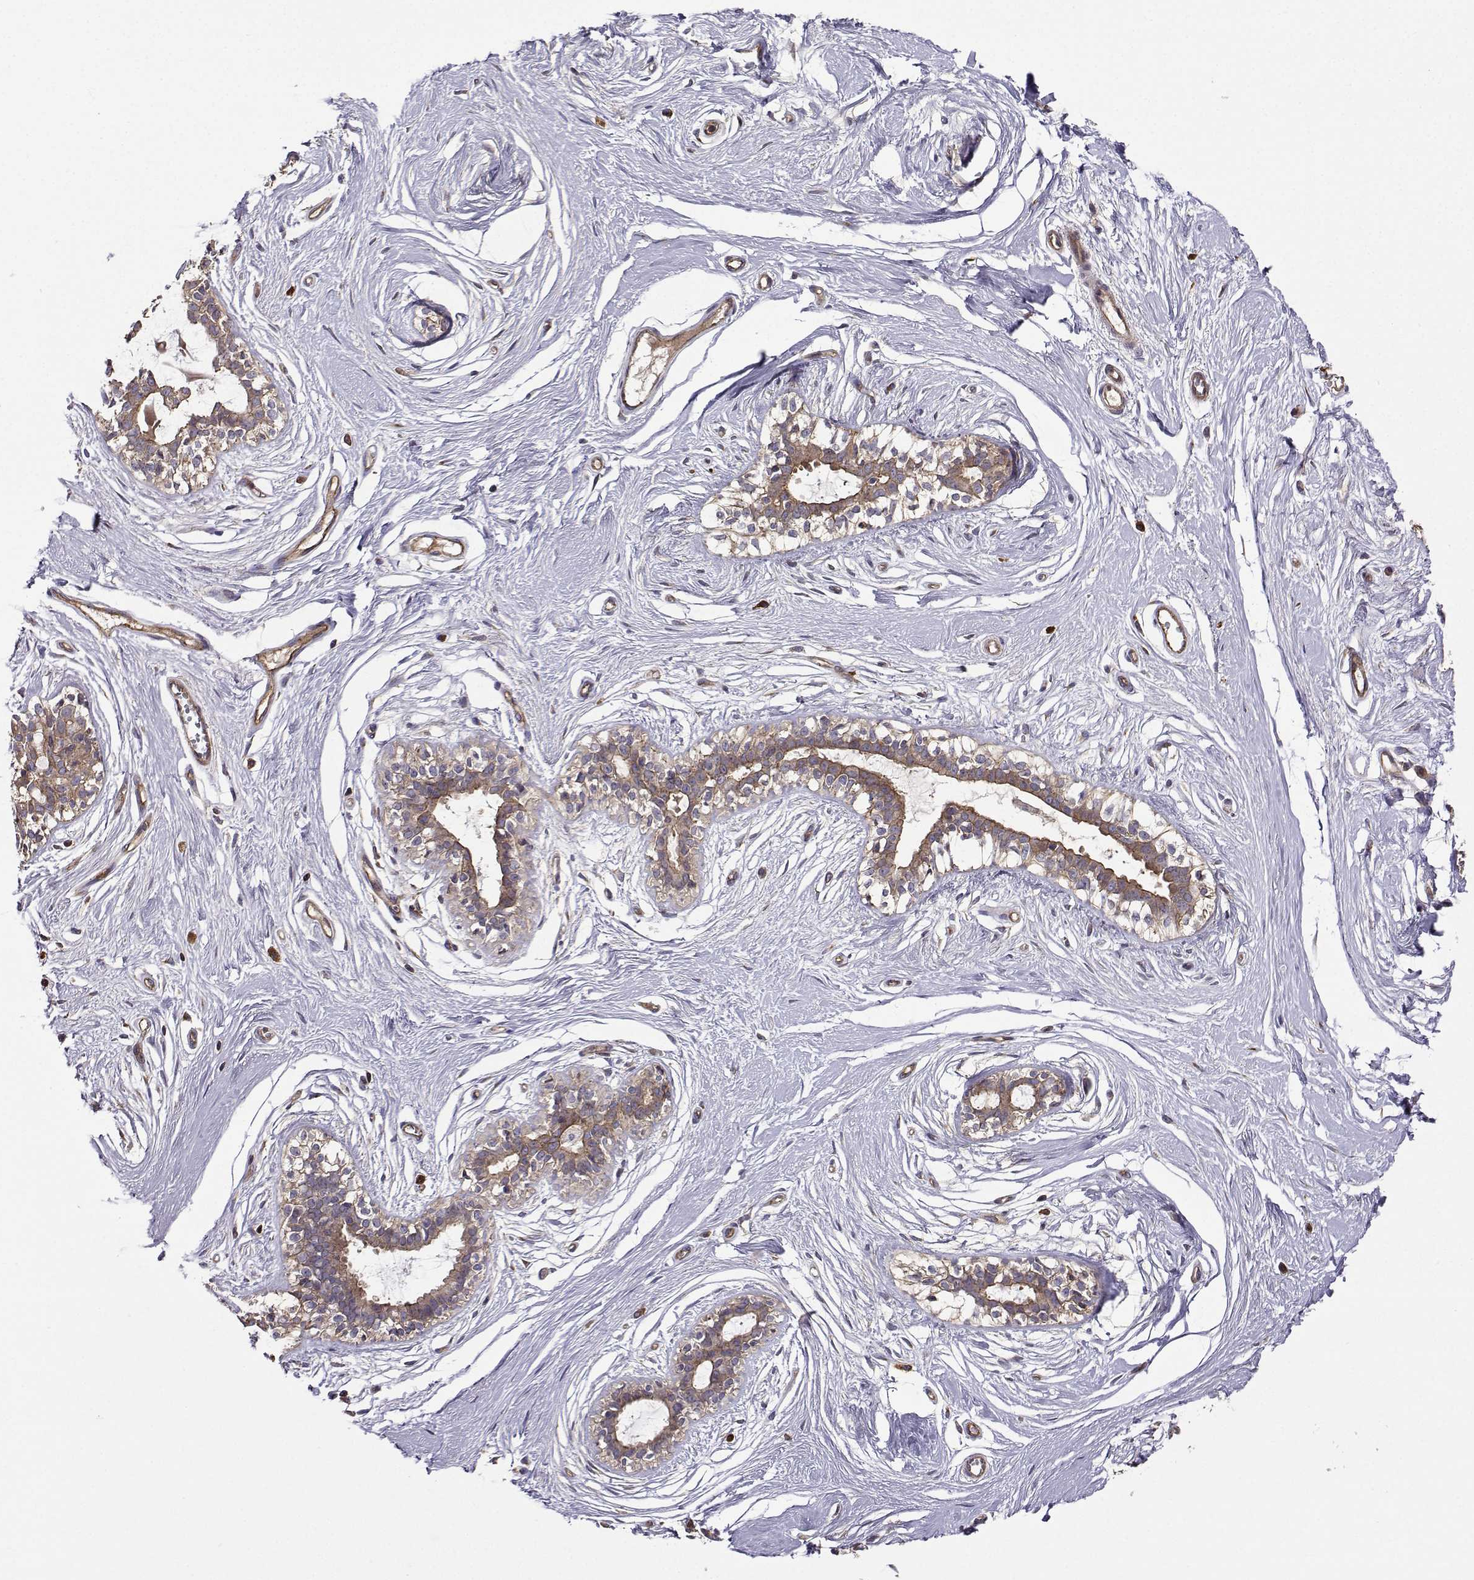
{"staining": {"intensity": "negative", "quantity": "none", "location": "none"}, "tissue": "breast", "cell_type": "Adipocytes", "image_type": "normal", "snomed": [{"axis": "morphology", "description": "Normal tissue, NOS"}, {"axis": "topography", "description": "Breast"}], "caption": "Immunohistochemistry (IHC) of normal breast reveals no positivity in adipocytes. Nuclei are stained in blue.", "gene": "ITGB8", "patient": {"sex": "female", "age": 49}}